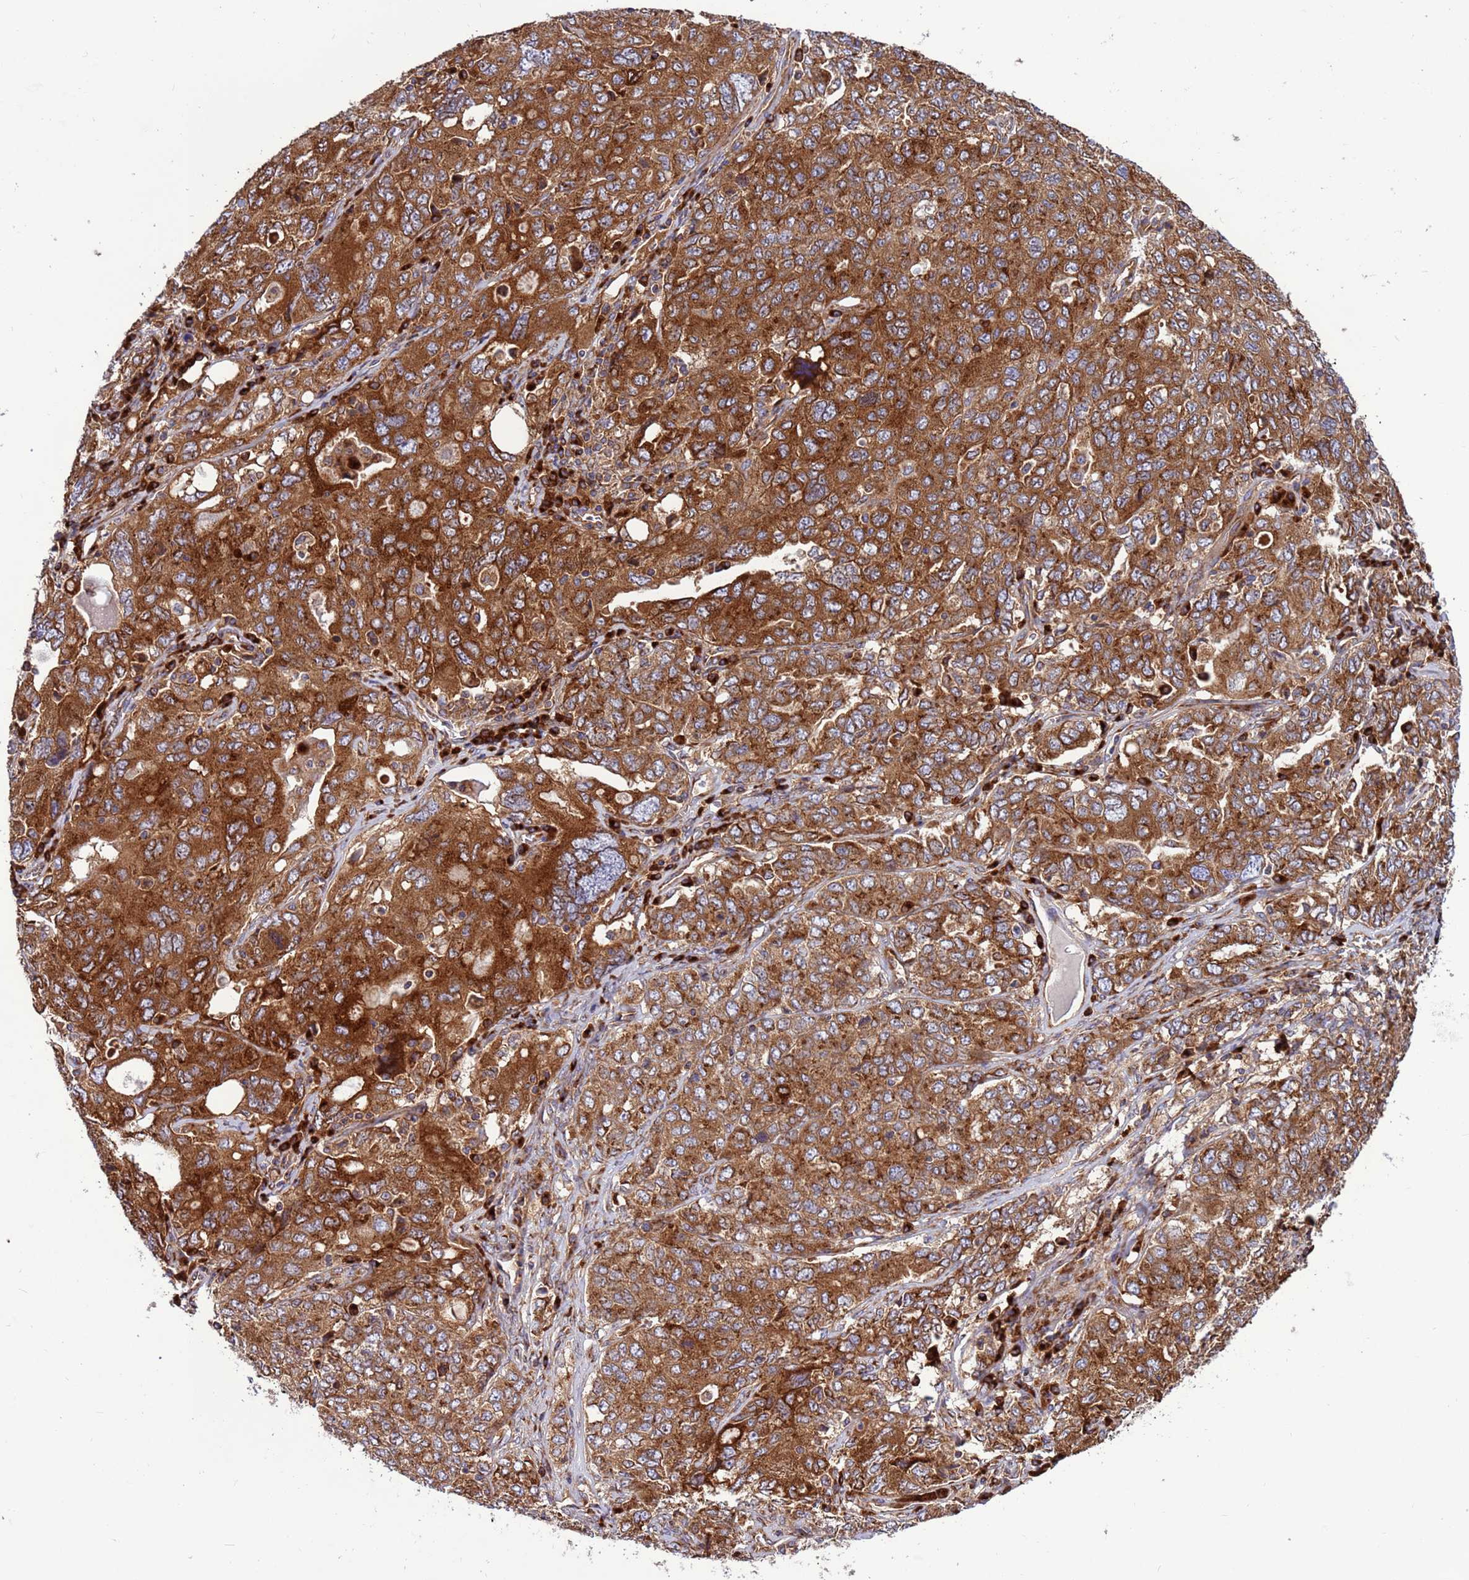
{"staining": {"intensity": "strong", "quantity": ">75%", "location": "cytoplasmic/membranous"}, "tissue": "ovarian cancer", "cell_type": "Tumor cells", "image_type": "cancer", "snomed": [{"axis": "morphology", "description": "Carcinoma, endometroid"}, {"axis": "topography", "description": "Ovary"}], "caption": "This micrograph shows immunohistochemistry (IHC) staining of ovarian cancer, with high strong cytoplasmic/membranous expression in about >75% of tumor cells.", "gene": "ZC3HAV1", "patient": {"sex": "female", "age": 62}}